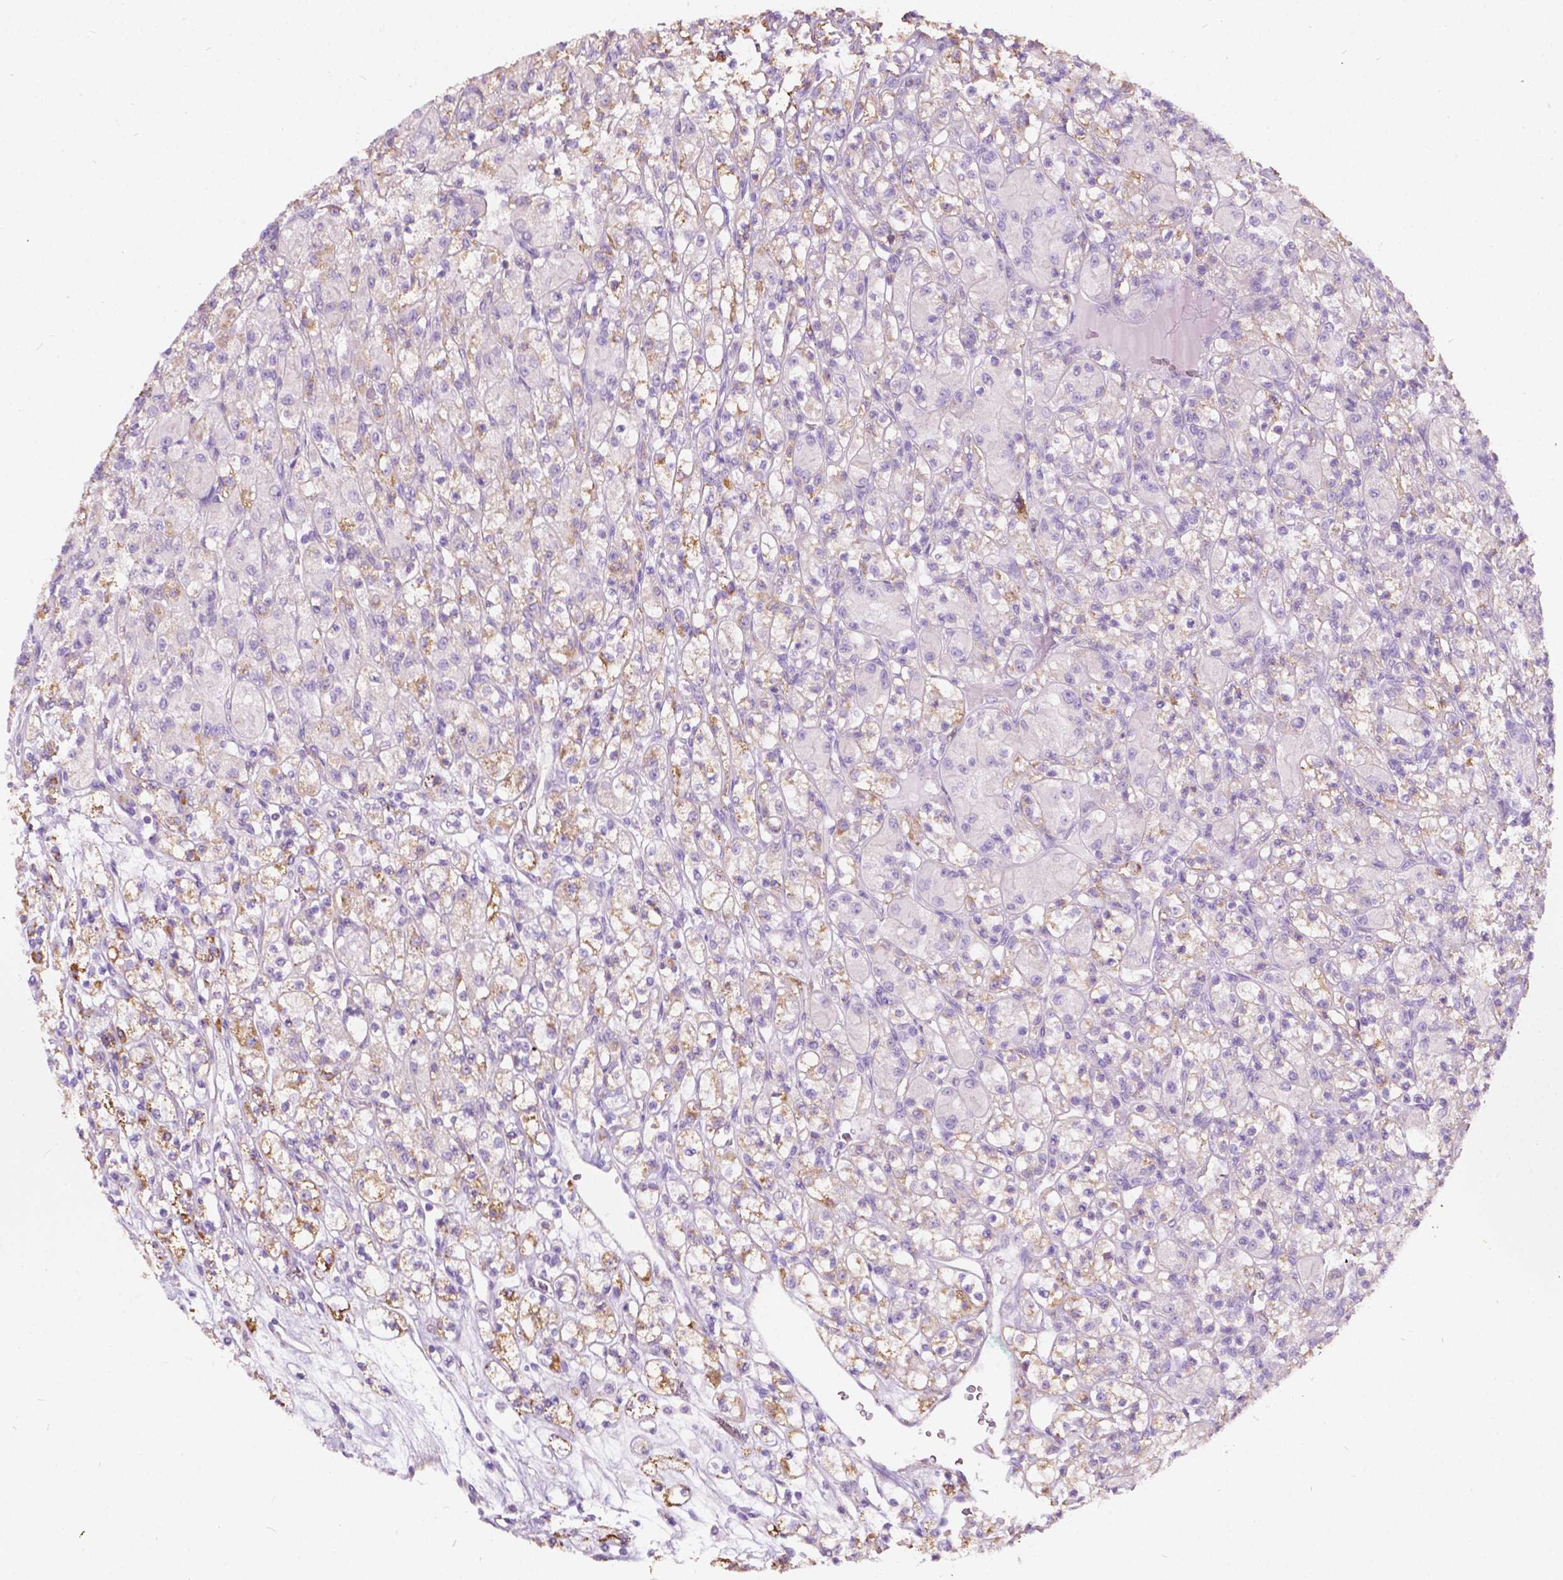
{"staining": {"intensity": "weak", "quantity": "25%-75%", "location": "cytoplasmic/membranous"}, "tissue": "renal cancer", "cell_type": "Tumor cells", "image_type": "cancer", "snomed": [{"axis": "morphology", "description": "Adenocarcinoma, NOS"}, {"axis": "topography", "description": "Kidney"}], "caption": "Tumor cells reveal weak cytoplasmic/membranous positivity in approximately 25%-75% of cells in renal cancer.", "gene": "NOS1AP", "patient": {"sex": "female", "age": 70}}